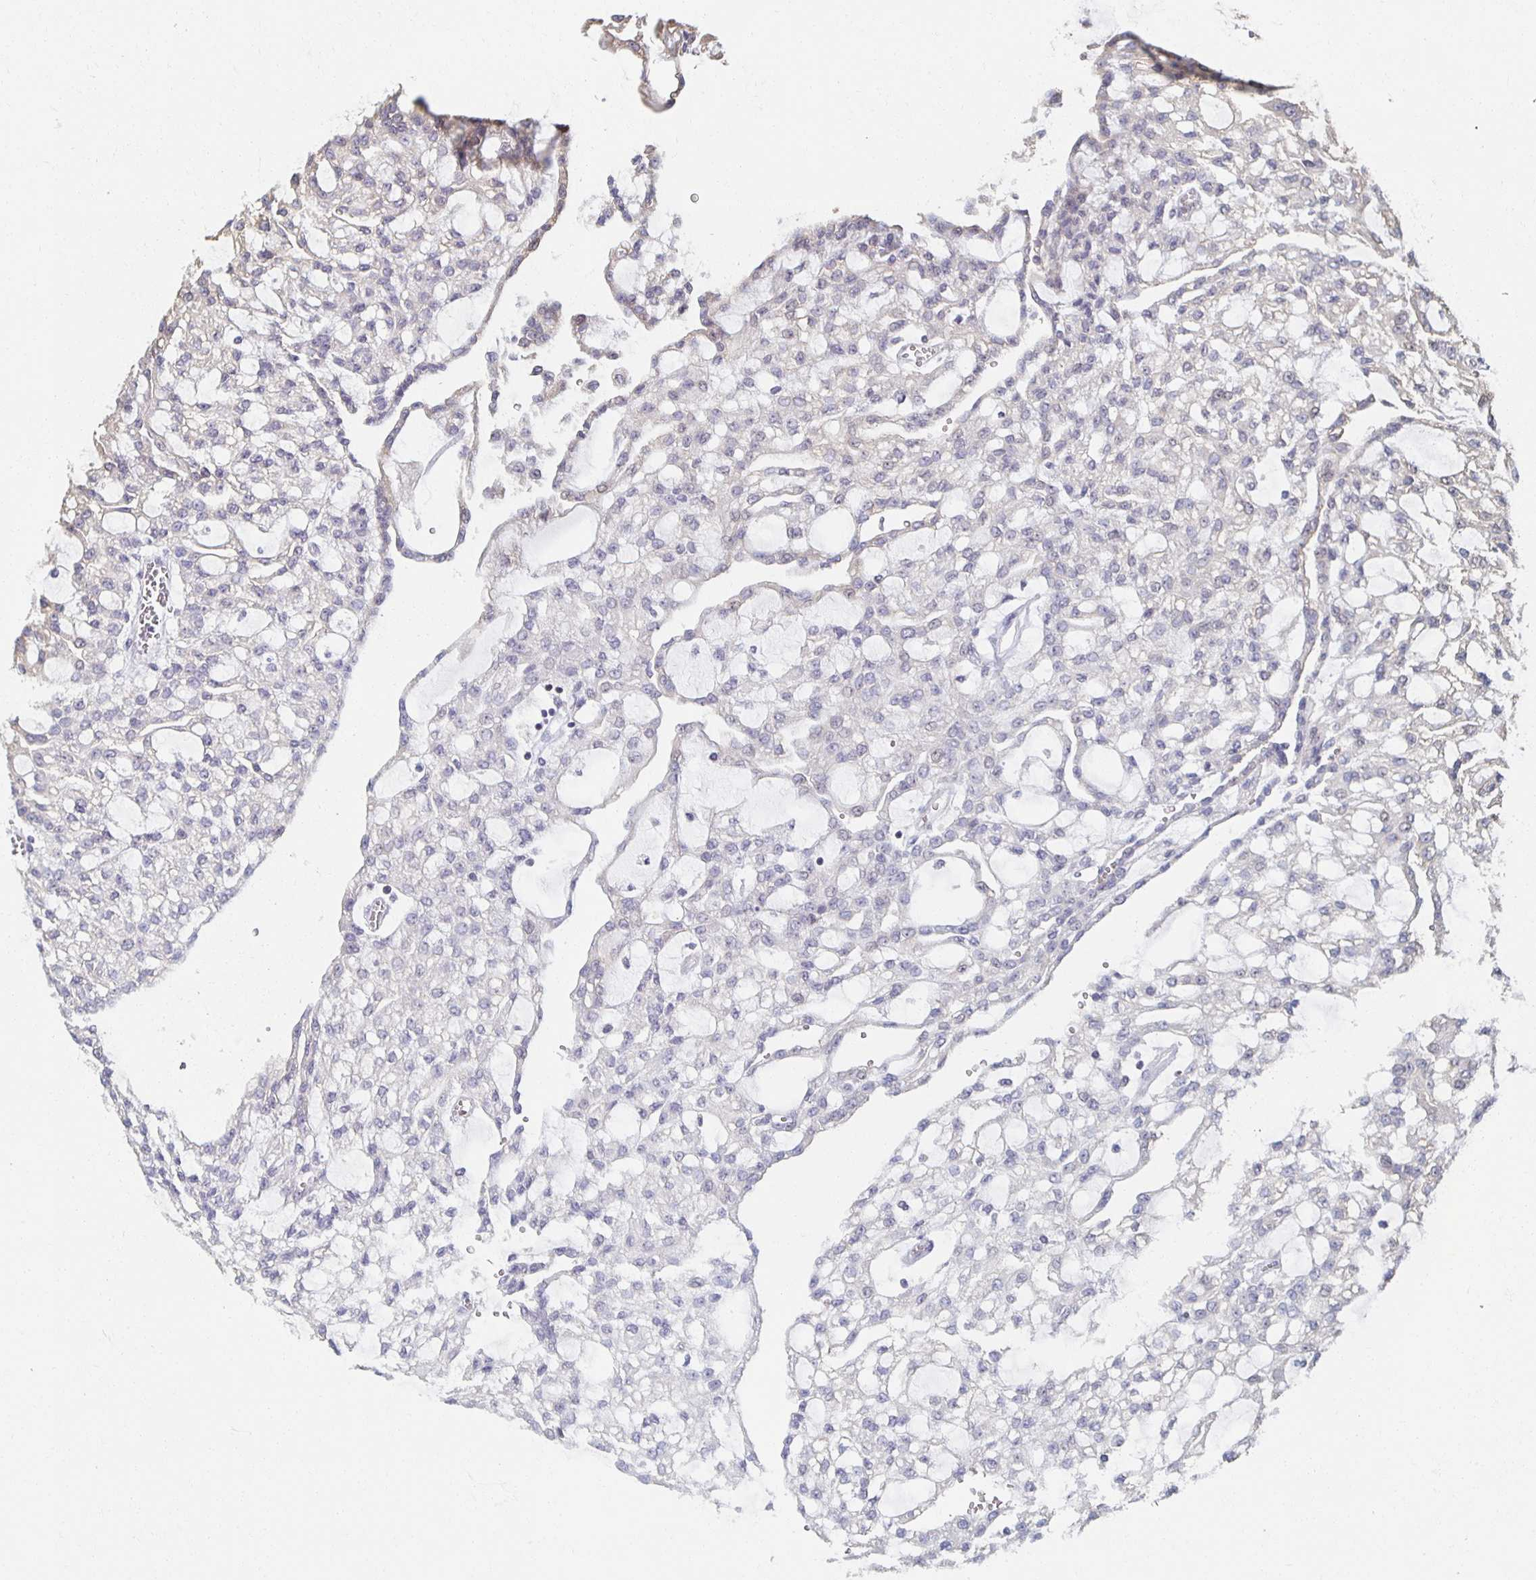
{"staining": {"intensity": "negative", "quantity": "none", "location": "none"}, "tissue": "renal cancer", "cell_type": "Tumor cells", "image_type": "cancer", "snomed": [{"axis": "morphology", "description": "Adenocarcinoma, NOS"}, {"axis": "topography", "description": "Kidney"}], "caption": "This is an IHC histopathology image of human renal cancer (adenocarcinoma). There is no staining in tumor cells.", "gene": "ZNF692", "patient": {"sex": "male", "age": 63}}